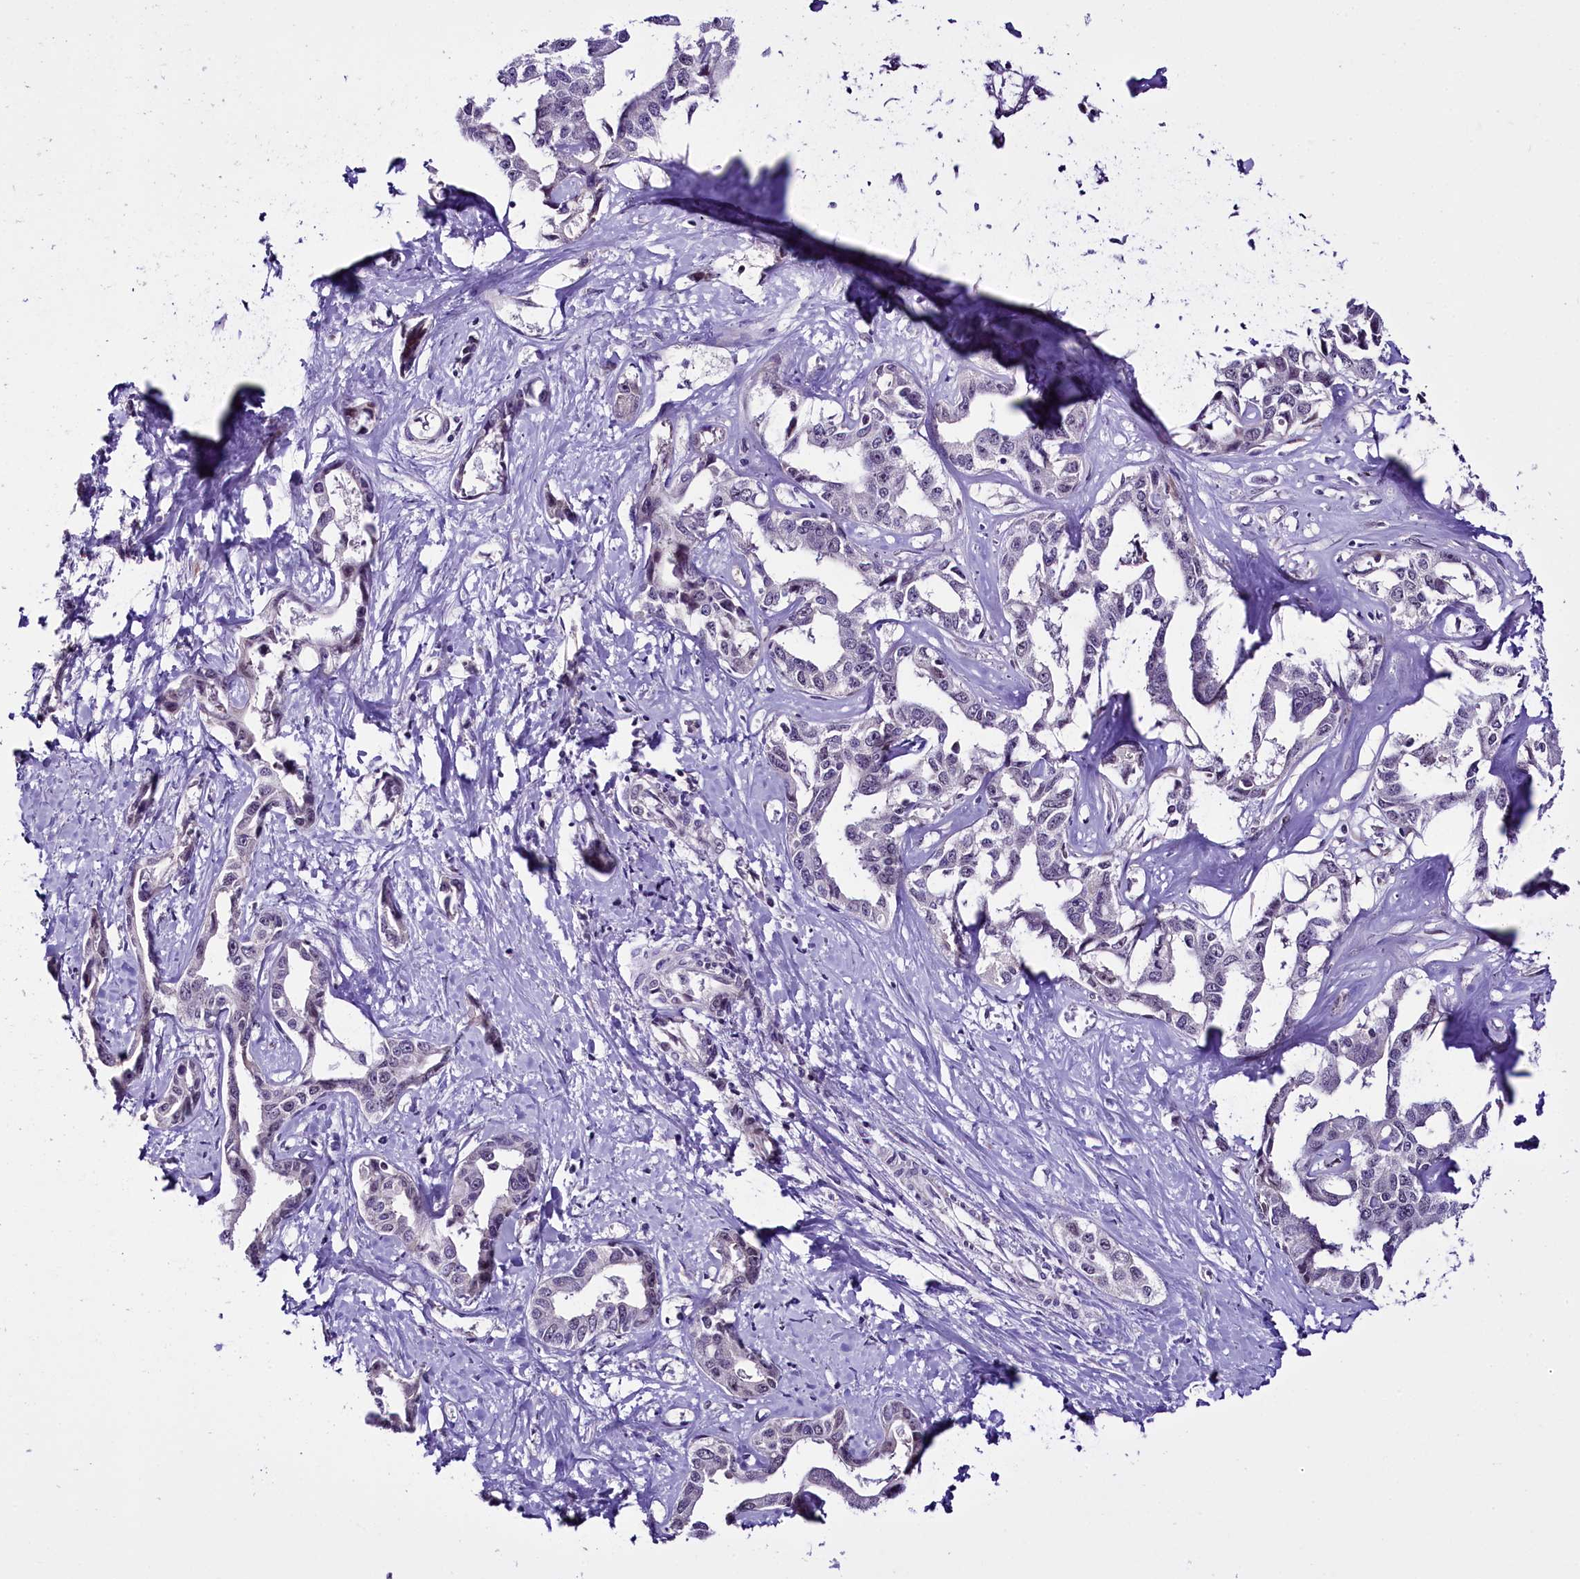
{"staining": {"intensity": "negative", "quantity": "none", "location": "none"}, "tissue": "liver cancer", "cell_type": "Tumor cells", "image_type": "cancer", "snomed": [{"axis": "morphology", "description": "Cholangiocarcinoma"}, {"axis": "topography", "description": "Liver"}], "caption": "Human cholangiocarcinoma (liver) stained for a protein using immunohistochemistry exhibits no expression in tumor cells.", "gene": "RPUSD2", "patient": {"sex": "male", "age": 59}}